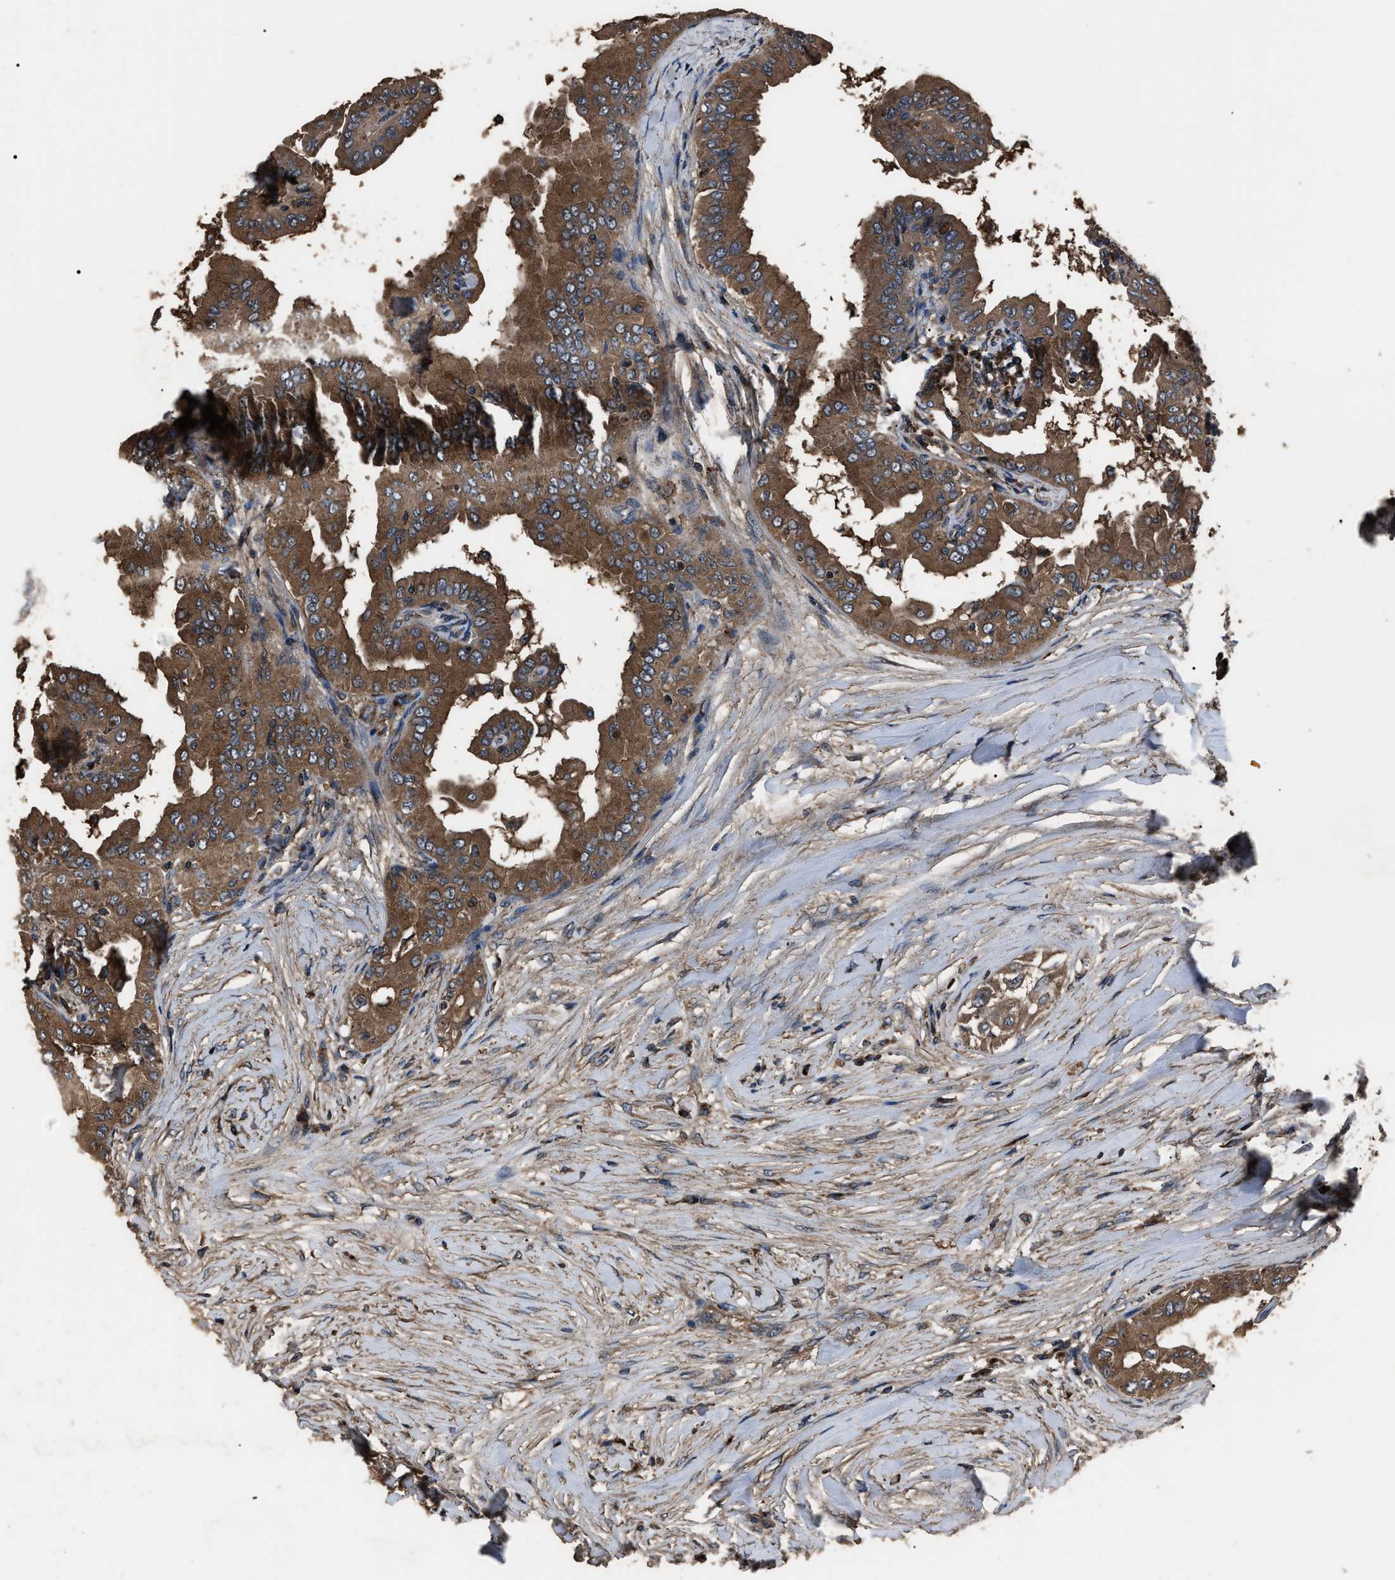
{"staining": {"intensity": "moderate", "quantity": ">75%", "location": "cytoplasmic/membranous"}, "tissue": "thyroid cancer", "cell_type": "Tumor cells", "image_type": "cancer", "snomed": [{"axis": "morphology", "description": "Papillary adenocarcinoma, NOS"}, {"axis": "topography", "description": "Thyroid gland"}], "caption": "DAB immunohistochemical staining of human thyroid cancer reveals moderate cytoplasmic/membranous protein expression in approximately >75% of tumor cells. The protein is stained brown, and the nuclei are stained in blue (DAB IHC with brightfield microscopy, high magnification).", "gene": "RNF216", "patient": {"sex": "male", "age": 33}}